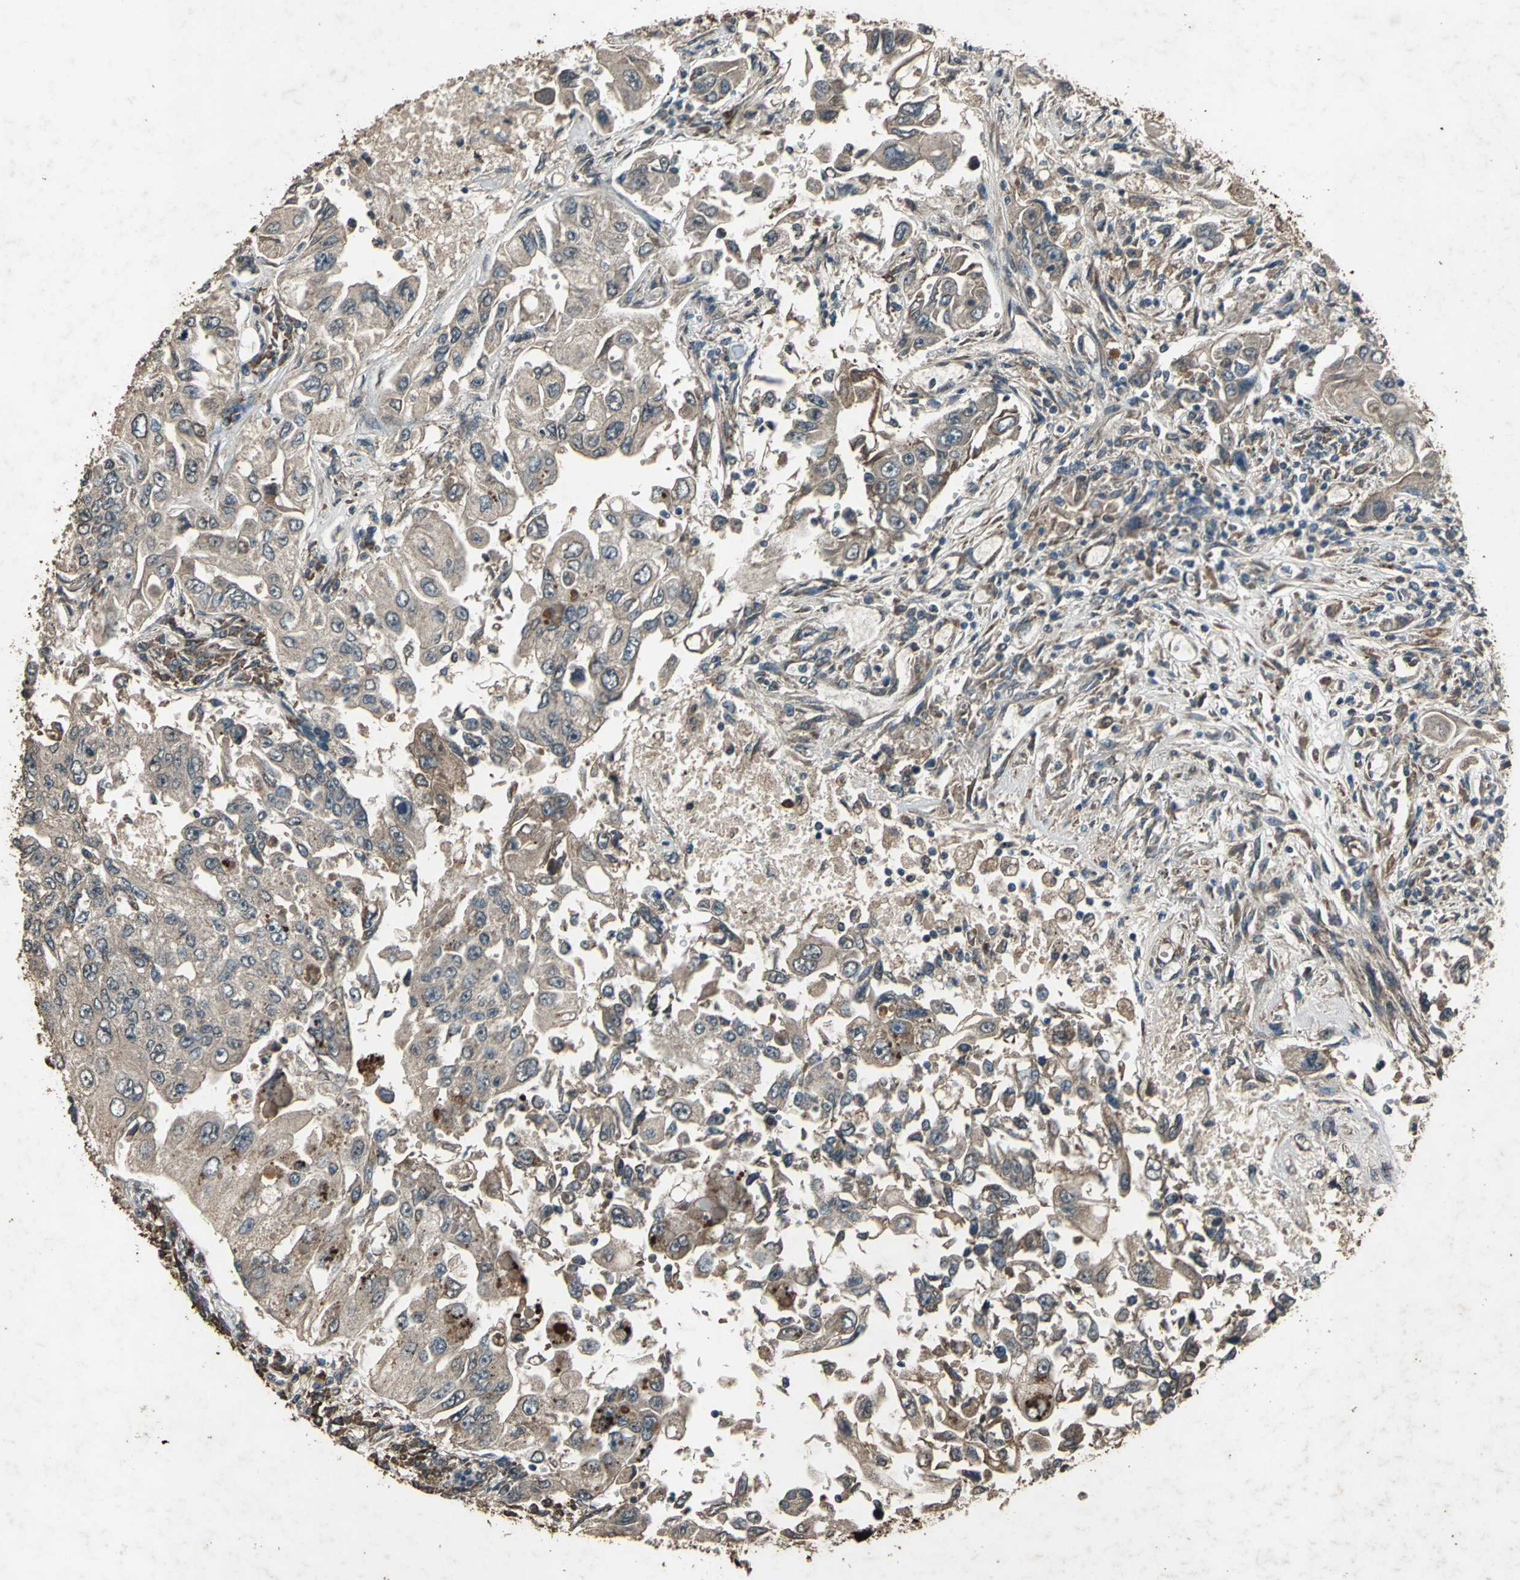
{"staining": {"intensity": "weak", "quantity": ">75%", "location": "cytoplasmic/membranous"}, "tissue": "lung cancer", "cell_type": "Tumor cells", "image_type": "cancer", "snomed": [{"axis": "morphology", "description": "Adenocarcinoma, NOS"}, {"axis": "topography", "description": "Lung"}], "caption": "Immunohistochemical staining of human lung cancer (adenocarcinoma) displays low levels of weak cytoplasmic/membranous staining in about >75% of tumor cells. The staining is performed using DAB brown chromogen to label protein expression. The nuclei are counter-stained blue using hematoxylin.", "gene": "SEPTIN4", "patient": {"sex": "male", "age": 84}}